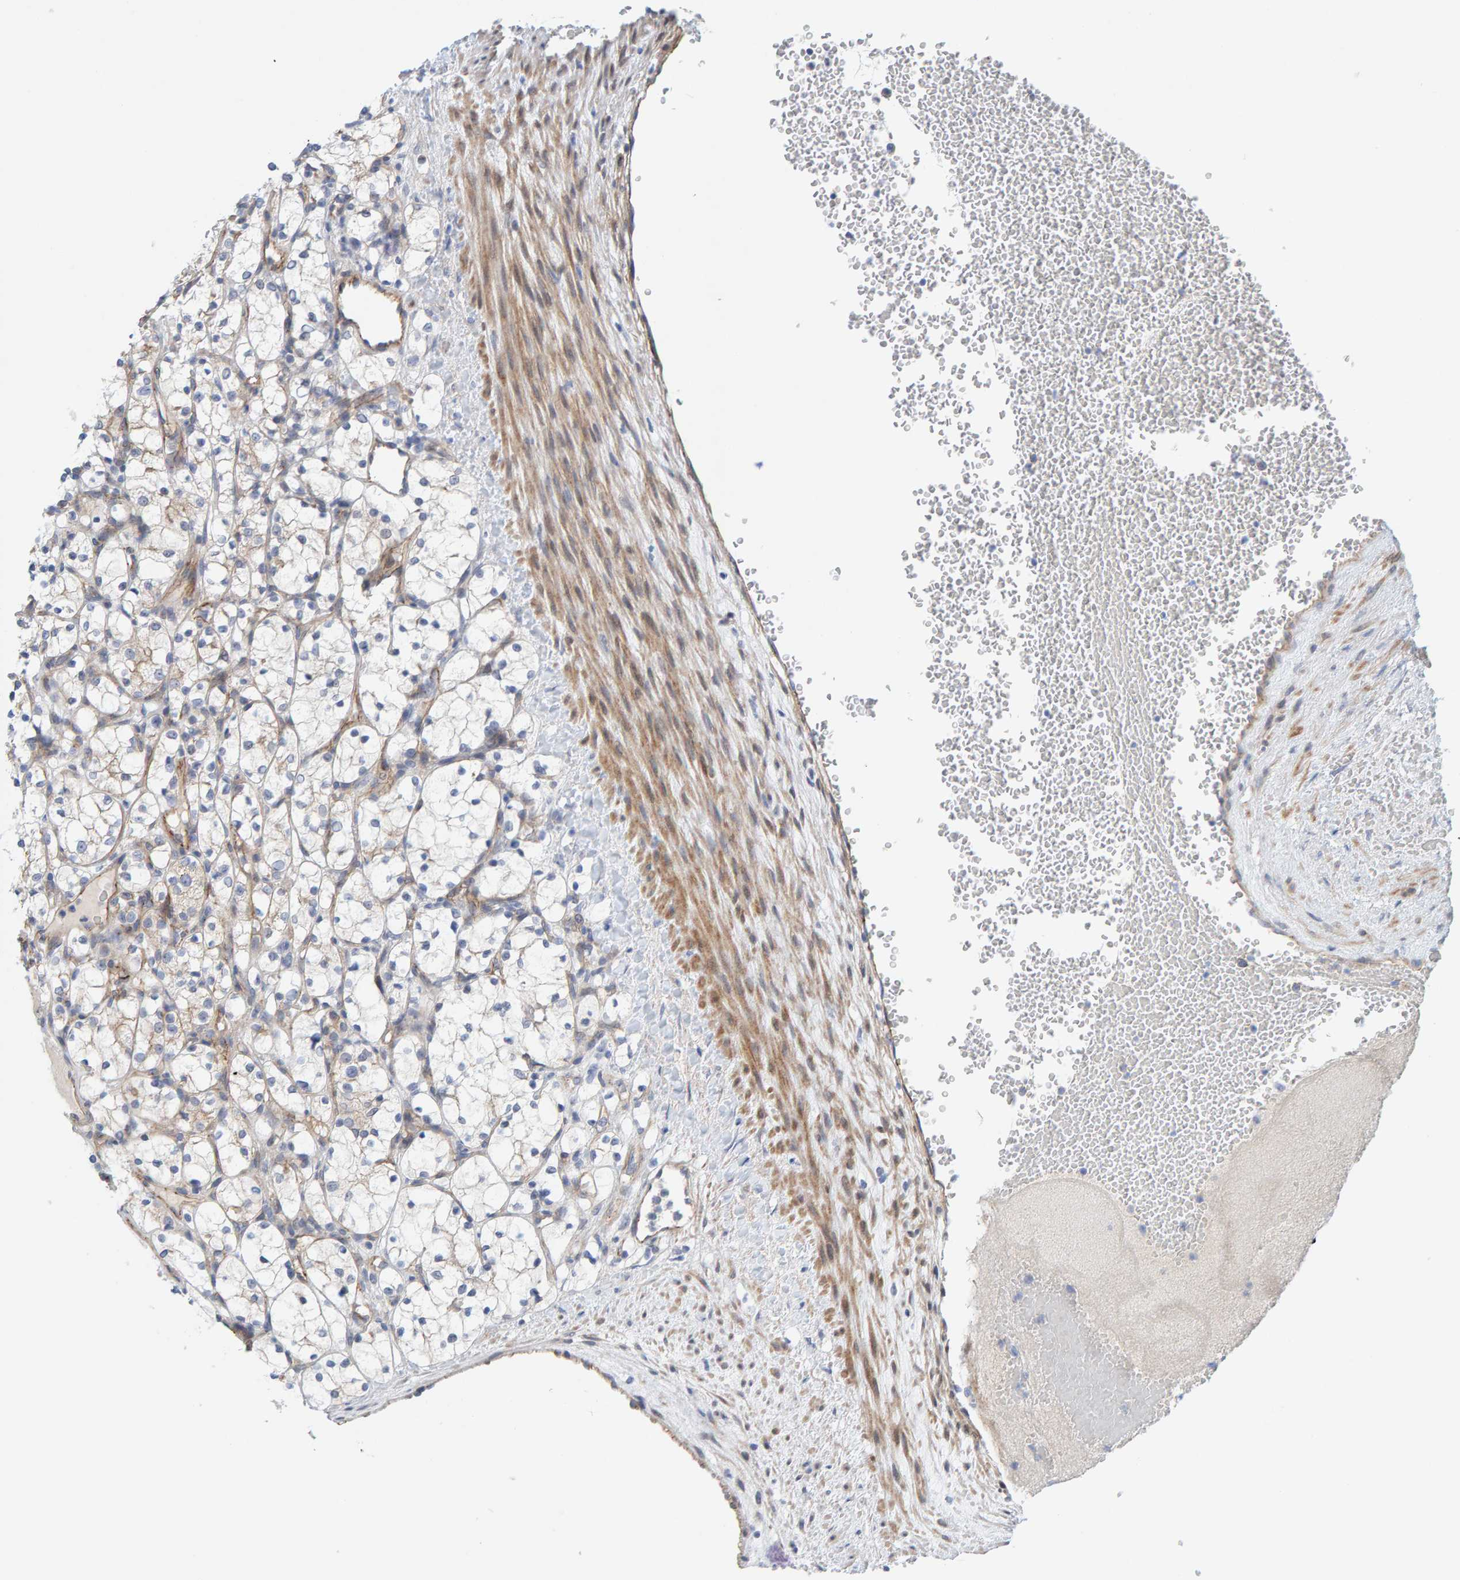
{"staining": {"intensity": "negative", "quantity": "none", "location": "none"}, "tissue": "renal cancer", "cell_type": "Tumor cells", "image_type": "cancer", "snomed": [{"axis": "morphology", "description": "Adenocarcinoma, NOS"}, {"axis": "topography", "description": "Kidney"}], "caption": "Tumor cells are negative for brown protein staining in renal cancer. Brightfield microscopy of immunohistochemistry (IHC) stained with DAB (brown) and hematoxylin (blue), captured at high magnification.", "gene": "KRBA2", "patient": {"sex": "female", "age": 69}}